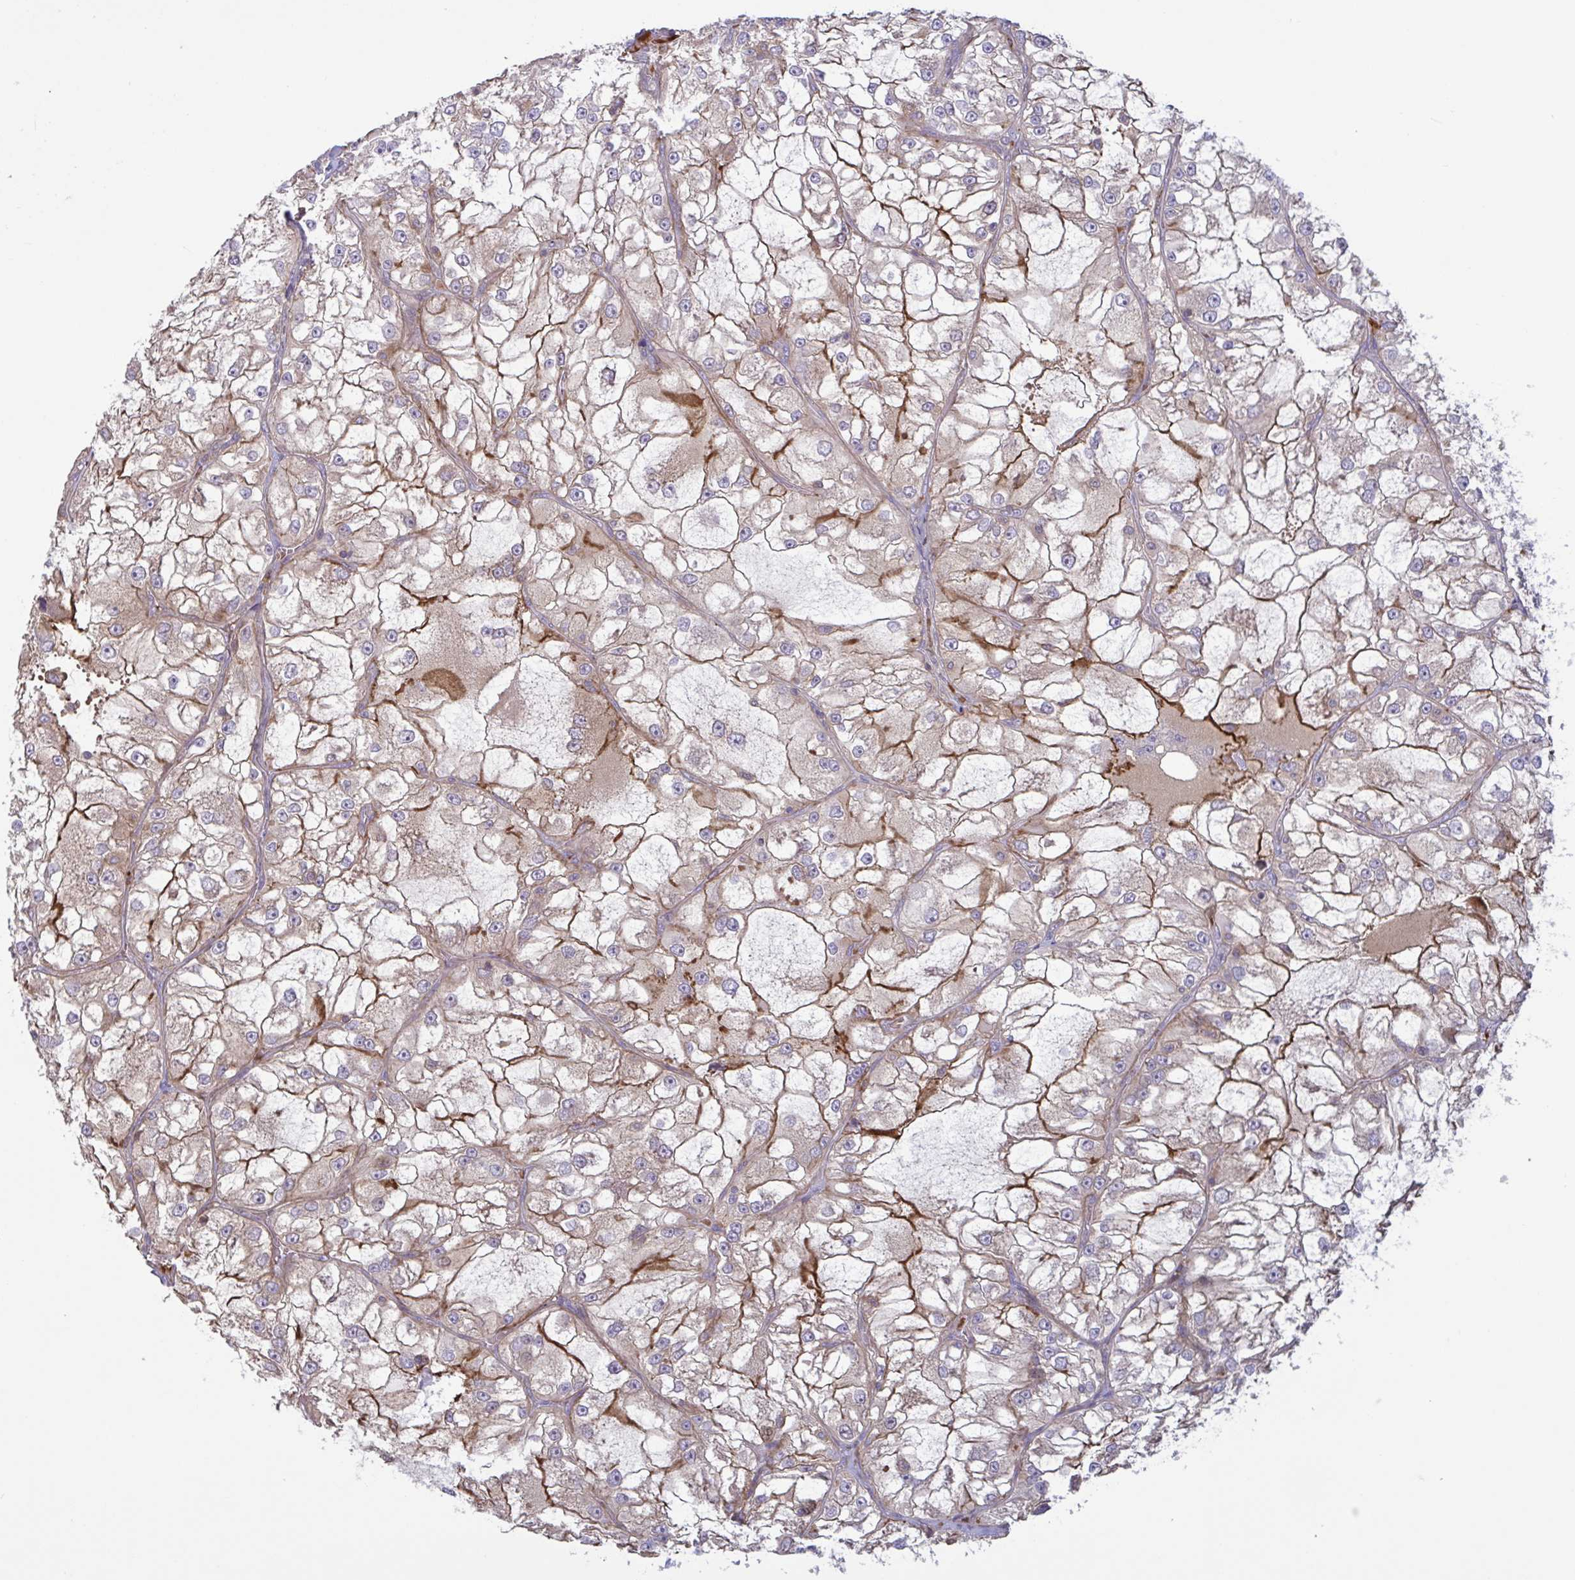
{"staining": {"intensity": "moderate", "quantity": "25%-75%", "location": "cytoplasmic/membranous"}, "tissue": "renal cancer", "cell_type": "Tumor cells", "image_type": "cancer", "snomed": [{"axis": "morphology", "description": "Adenocarcinoma, NOS"}, {"axis": "topography", "description": "Kidney"}], "caption": "The micrograph shows a brown stain indicating the presence of a protein in the cytoplasmic/membranous of tumor cells in adenocarcinoma (renal).", "gene": "IL1R1", "patient": {"sex": "female", "age": 72}}